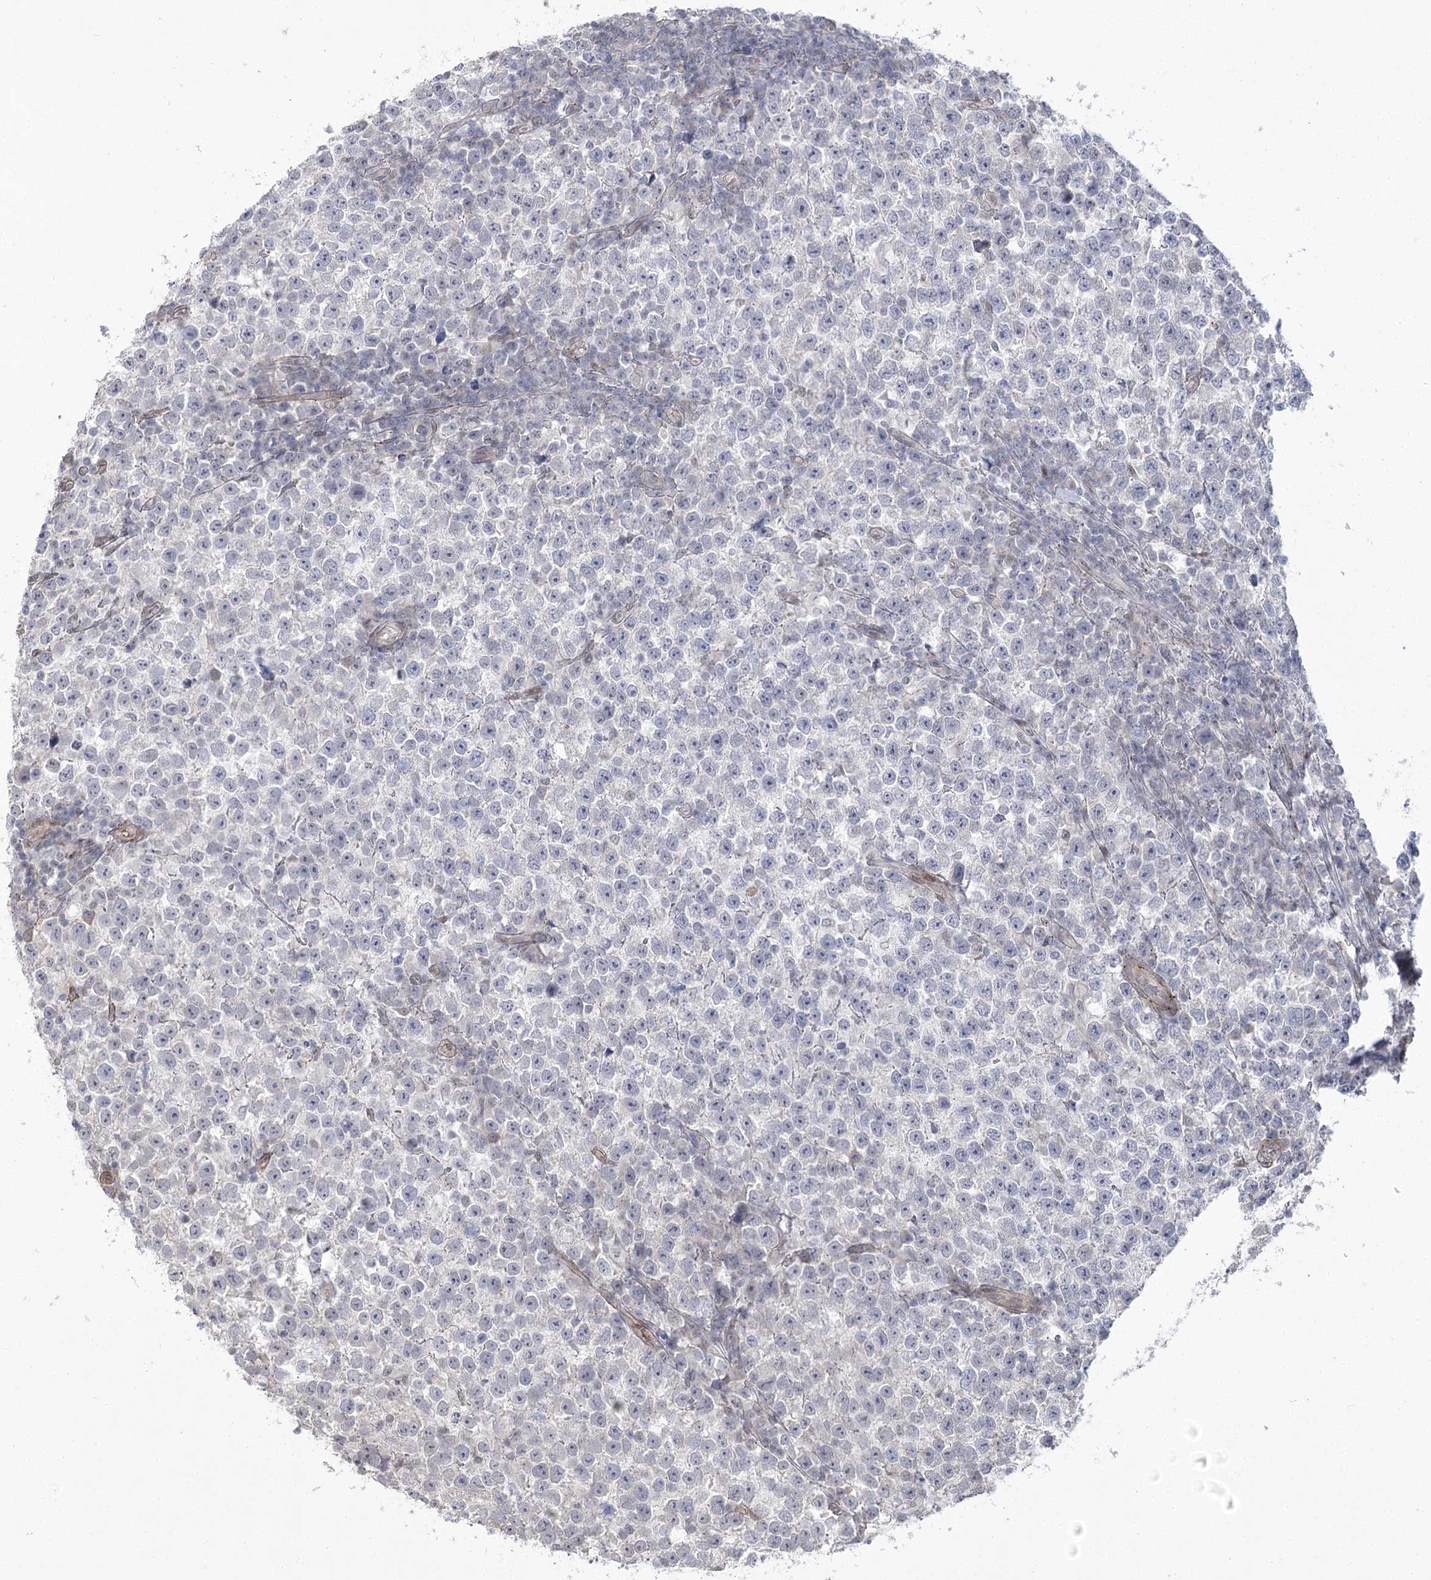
{"staining": {"intensity": "negative", "quantity": "none", "location": "none"}, "tissue": "testis cancer", "cell_type": "Tumor cells", "image_type": "cancer", "snomed": [{"axis": "morphology", "description": "Normal tissue, NOS"}, {"axis": "morphology", "description": "Seminoma, NOS"}, {"axis": "topography", "description": "Testis"}], "caption": "This micrograph is of testis seminoma stained with immunohistochemistry (IHC) to label a protein in brown with the nuclei are counter-stained blue. There is no positivity in tumor cells.", "gene": "AMTN", "patient": {"sex": "male", "age": 43}}